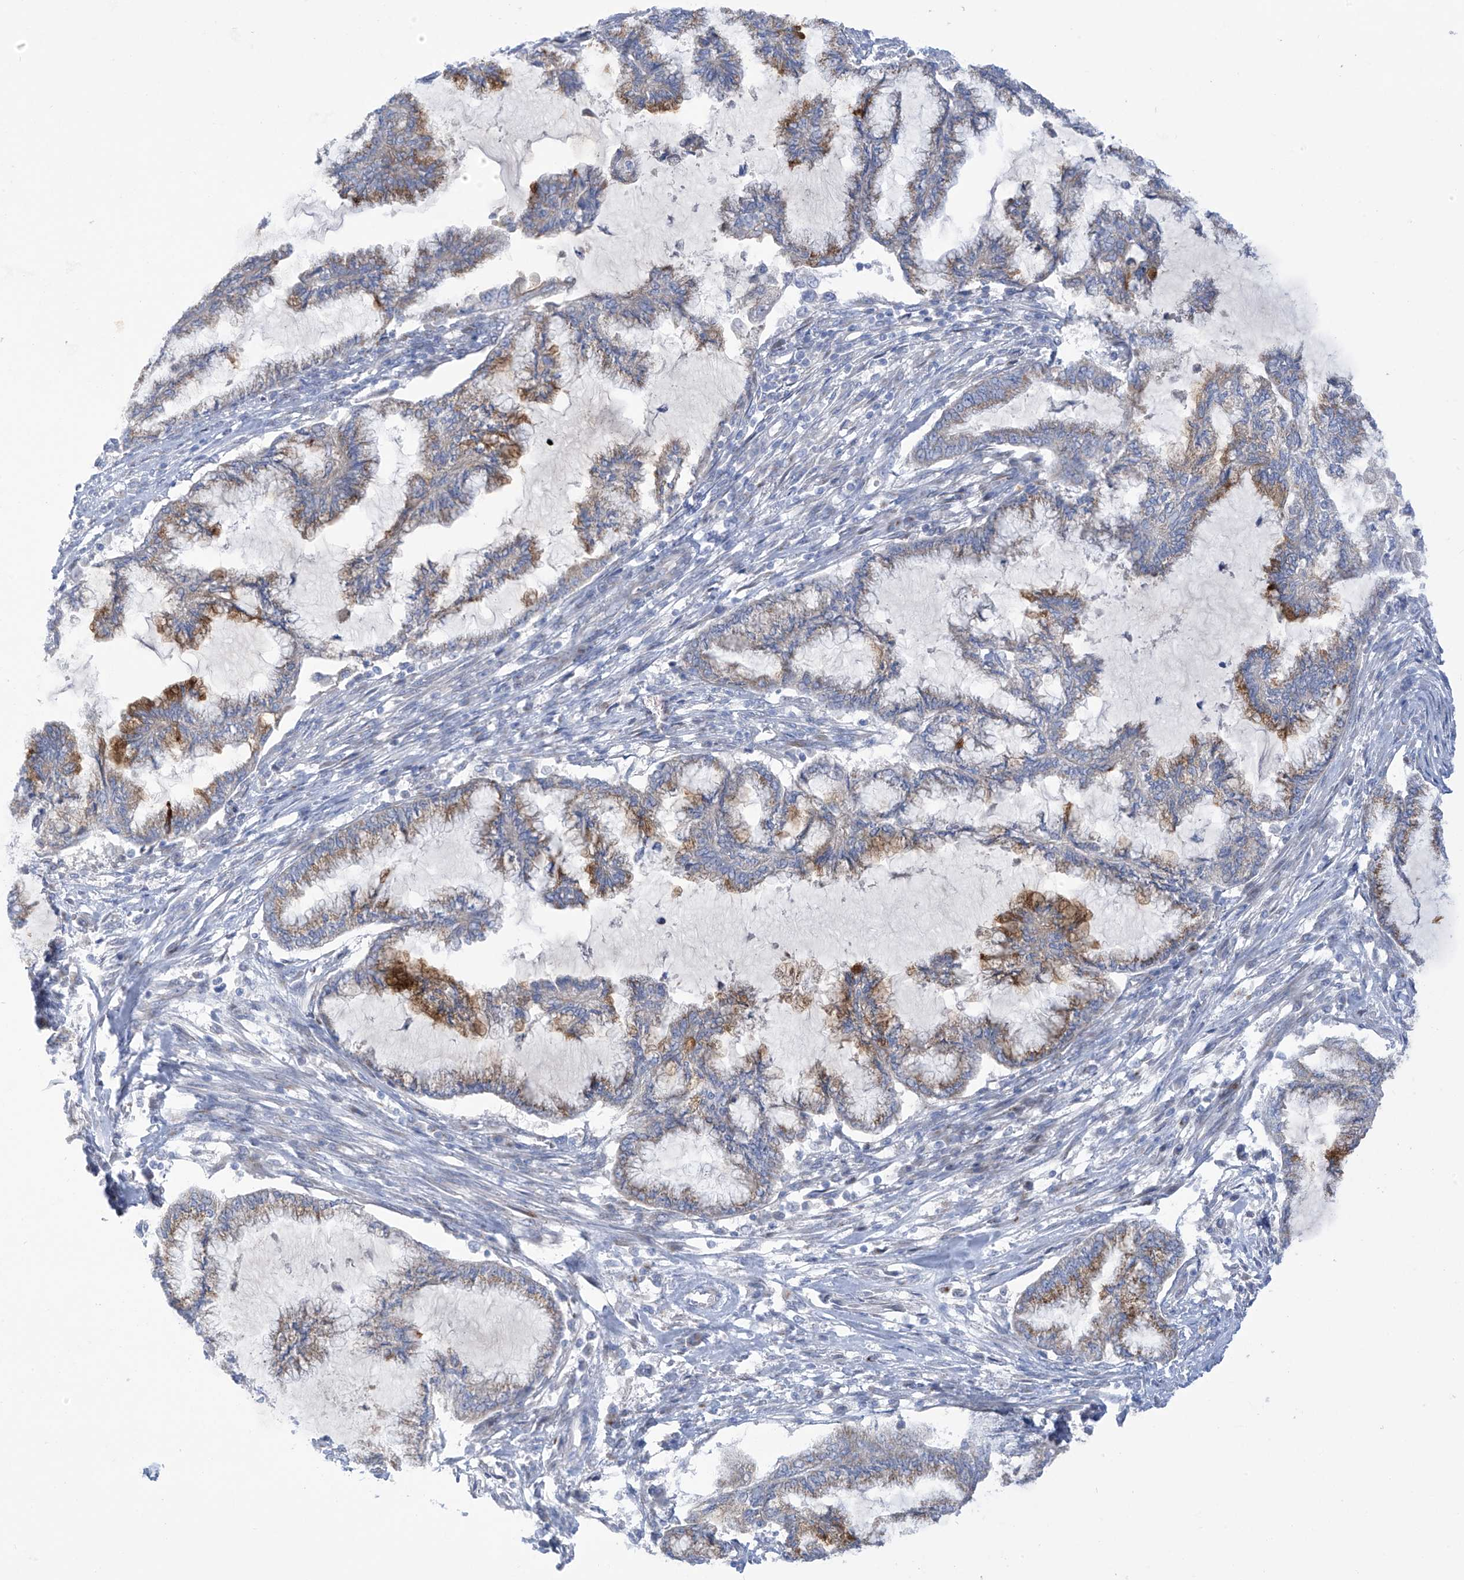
{"staining": {"intensity": "moderate", "quantity": "25%-75%", "location": "cytoplasmic/membranous"}, "tissue": "endometrial cancer", "cell_type": "Tumor cells", "image_type": "cancer", "snomed": [{"axis": "morphology", "description": "Adenocarcinoma, NOS"}, {"axis": "topography", "description": "Endometrium"}], "caption": "An immunohistochemistry (IHC) image of tumor tissue is shown. Protein staining in brown labels moderate cytoplasmic/membranous positivity in endometrial cancer within tumor cells. Immunohistochemistry stains the protein of interest in brown and the nuclei are stained blue.", "gene": "TRMT2B", "patient": {"sex": "female", "age": 86}}